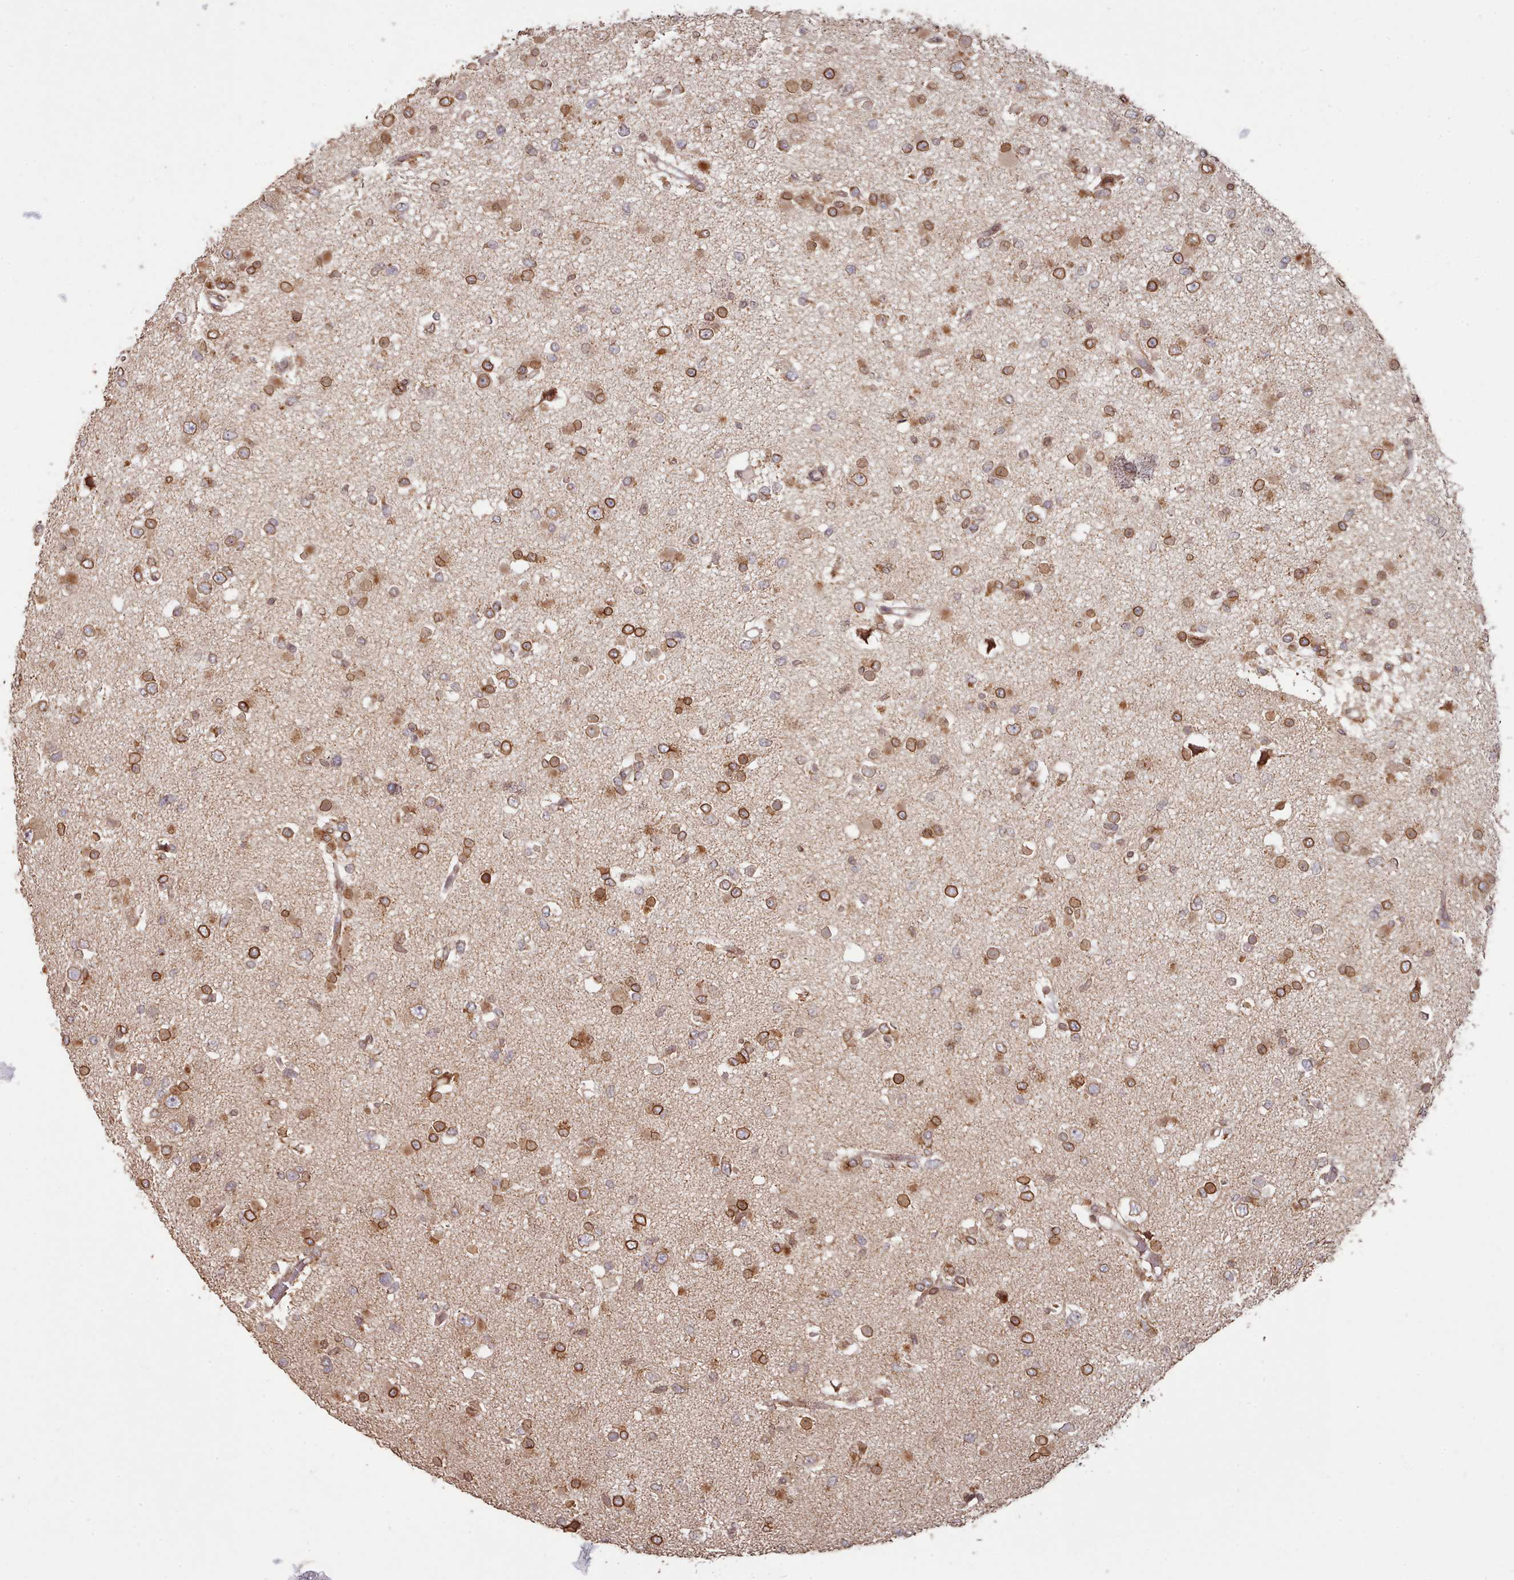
{"staining": {"intensity": "moderate", "quantity": ">75%", "location": "cytoplasmic/membranous,nuclear"}, "tissue": "glioma", "cell_type": "Tumor cells", "image_type": "cancer", "snomed": [{"axis": "morphology", "description": "Glioma, malignant, Low grade"}, {"axis": "topography", "description": "Brain"}], "caption": "Approximately >75% of tumor cells in malignant glioma (low-grade) demonstrate moderate cytoplasmic/membranous and nuclear protein staining as visualized by brown immunohistochemical staining.", "gene": "TOR1AIP1", "patient": {"sex": "female", "age": 22}}